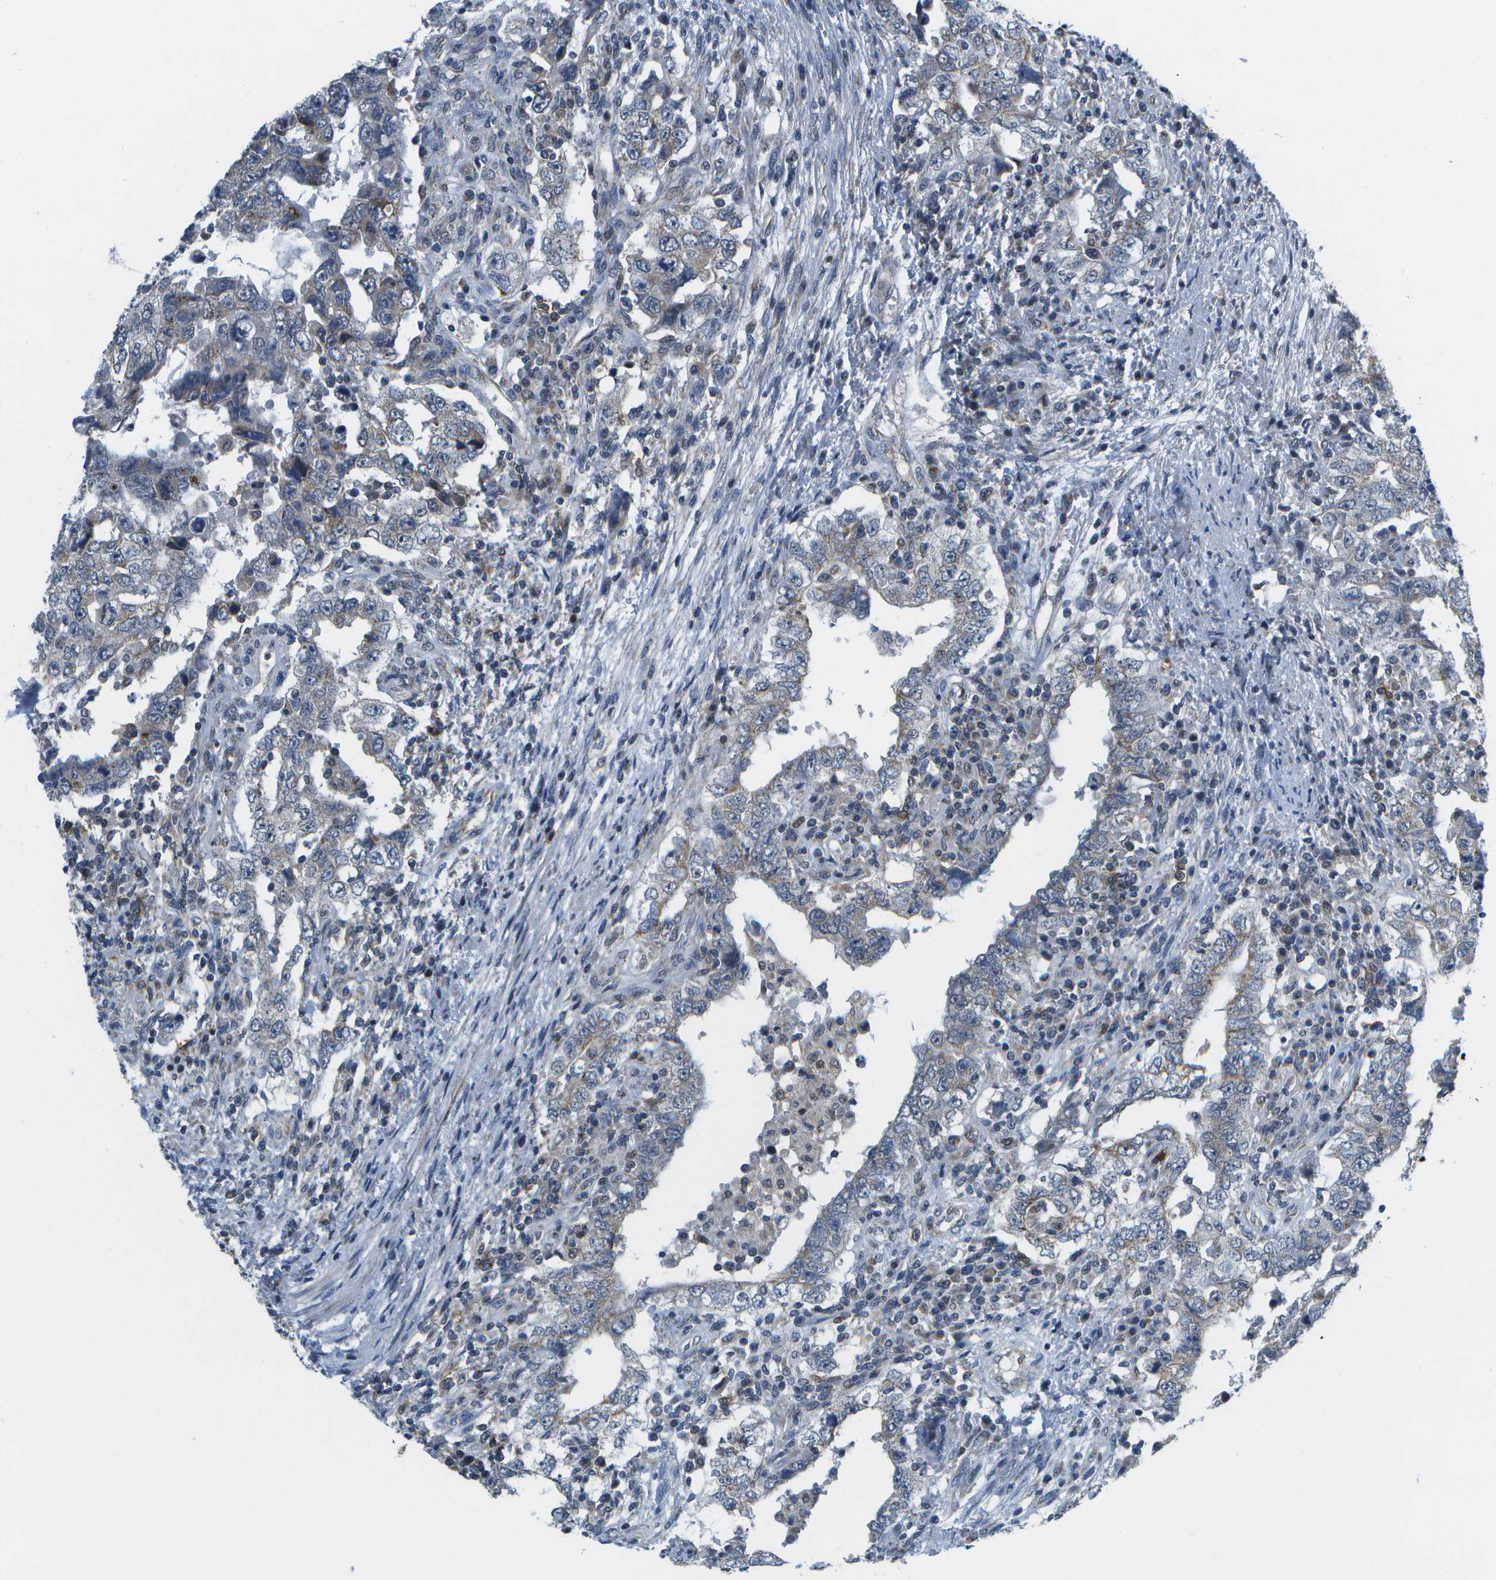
{"staining": {"intensity": "weak", "quantity": "25%-75%", "location": "cytoplasmic/membranous"}, "tissue": "testis cancer", "cell_type": "Tumor cells", "image_type": "cancer", "snomed": [{"axis": "morphology", "description": "Carcinoma, Embryonal, NOS"}, {"axis": "topography", "description": "Testis"}], "caption": "Human testis cancer stained for a protein (brown) demonstrates weak cytoplasmic/membranous positive staining in approximately 25%-75% of tumor cells.", "gene": "GALNT15", "patient": {"sex": "male", "age": 26}}